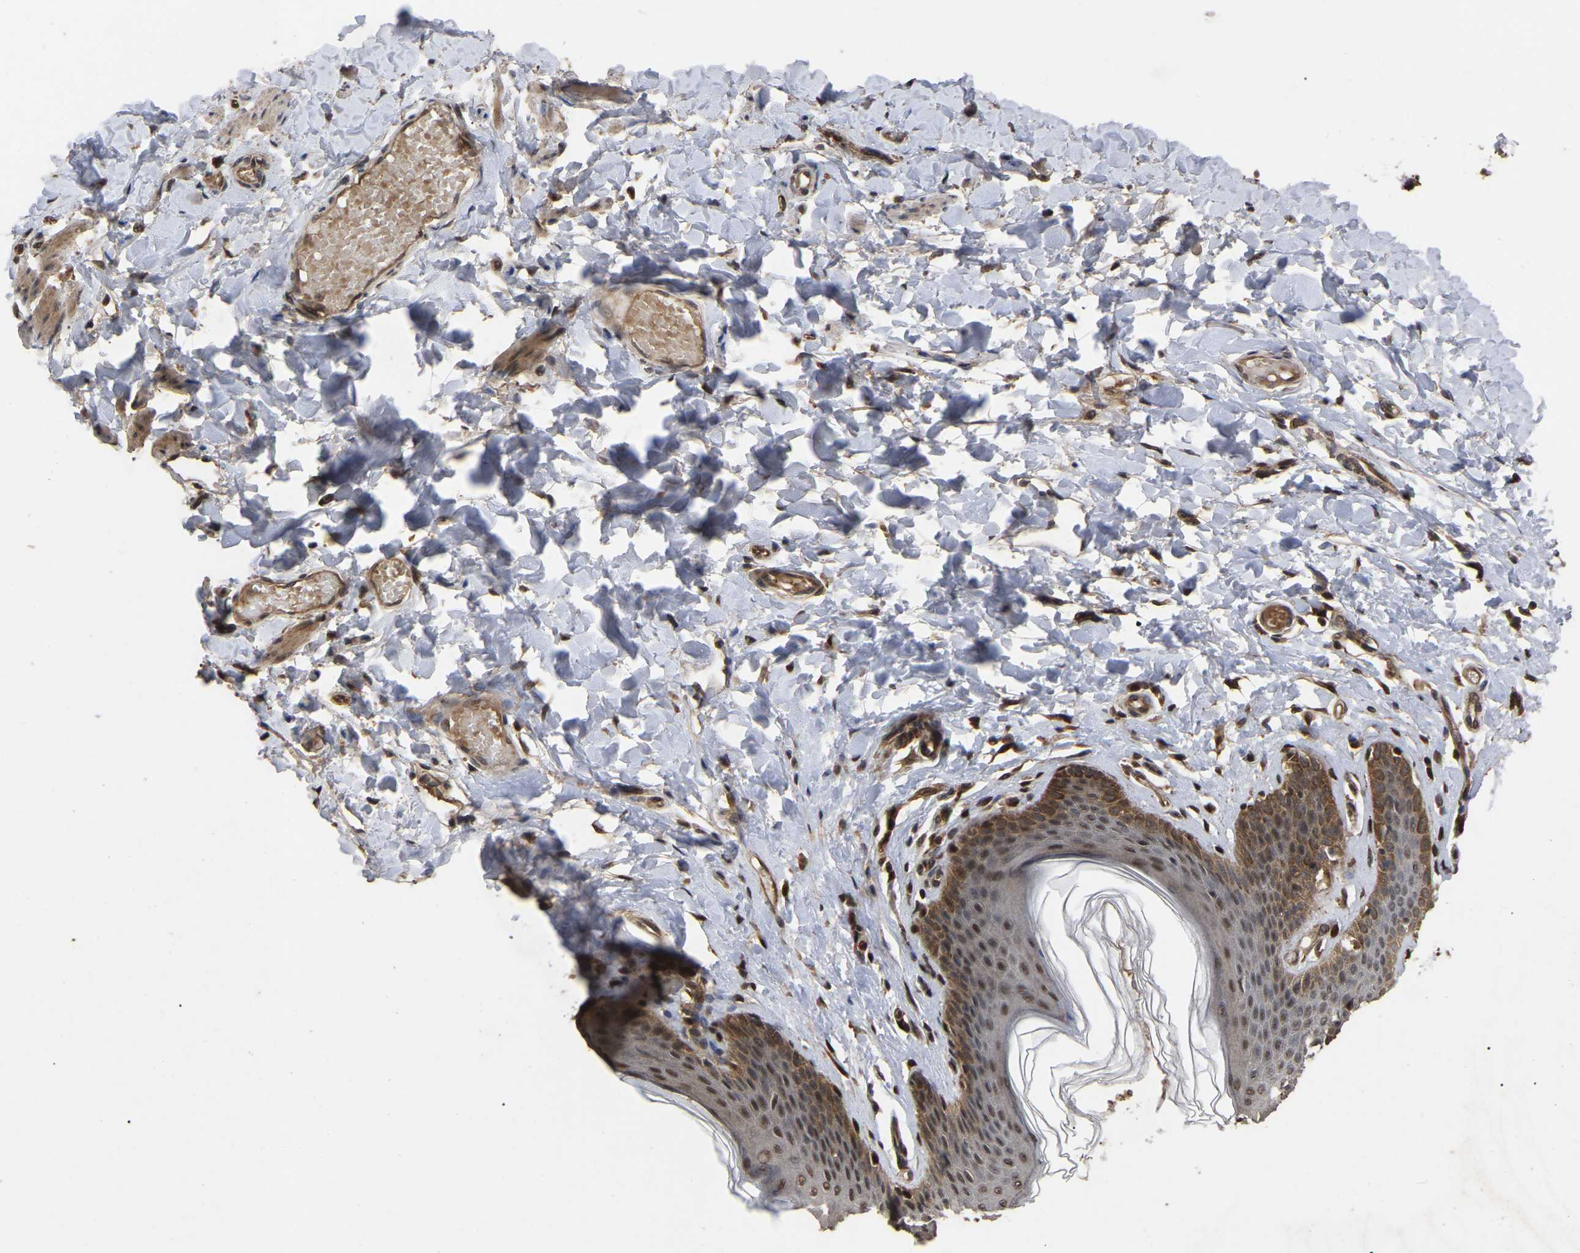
{"staining": {"intensity": "moderate", "quantity": ">75%", "location": "cytoplasmic/membranous,nuclear"}, "tissue": "skin", "cell_type": "Epidermal cells", "image_type": "normal", "snomed": [{"axis": "morphology", "description": "Normal tissue, NOS"}, {"axis": "topography", "description": "Vulva"}], "caption": "Skin stained with a brown dye shows moderate cytoplasmic/membranous,nuclear positive expression in approximately >75% of epidermal cells.", "gene": "FAM161B", "patient": {"sex": "female", "age": 66}}